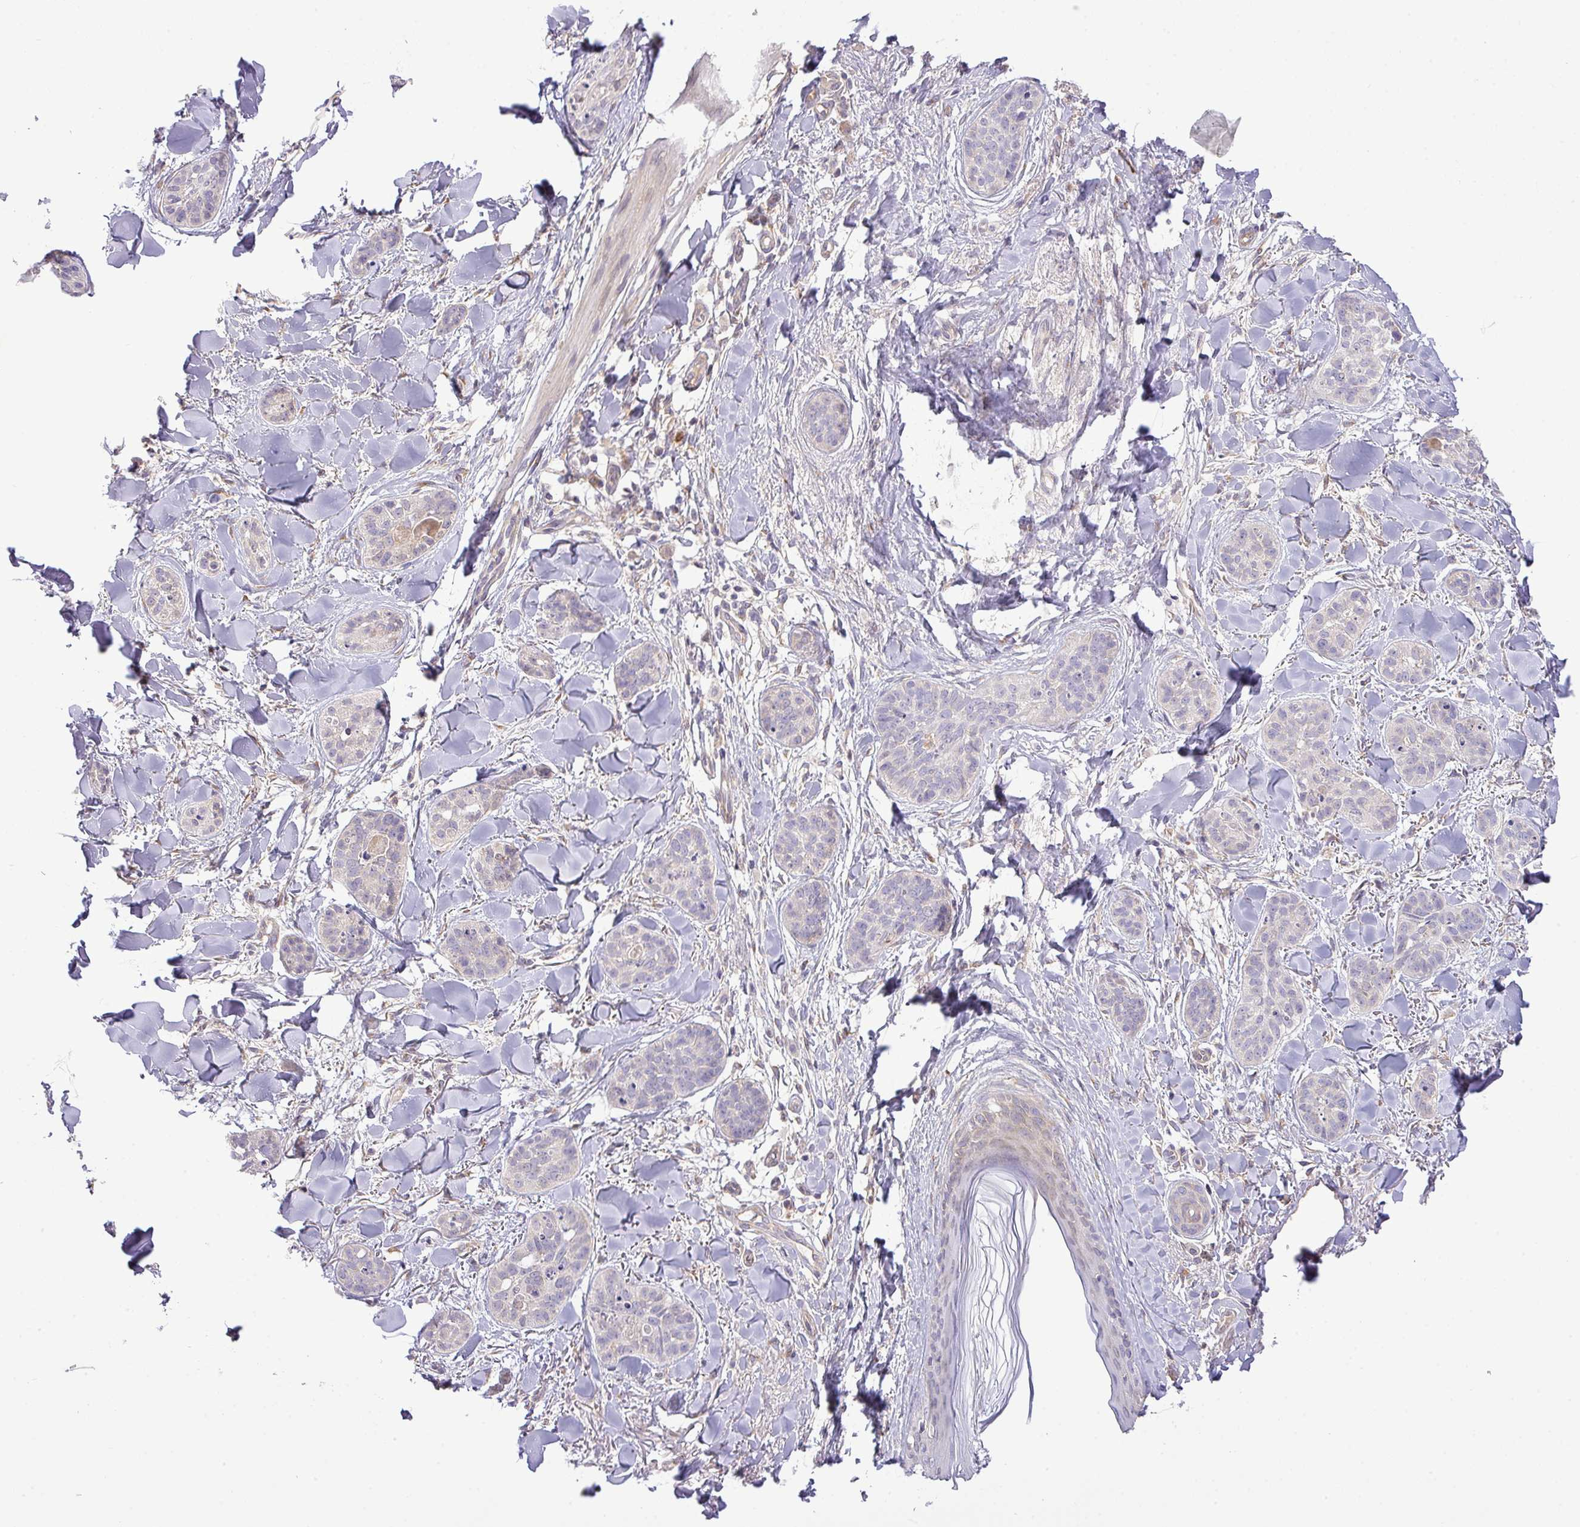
{"staining": {"intensity": "negative", "quantity": "none", "location": "none"}, "tissue": "skin cancer", "cell_type": "Tumor cells", "image_type": "cancer", "snomed": [{"axis": "morphology", "description": "Basal cell carcinoma"}, {"axis": "topography", "description": "Skin"}], "caption": "Immunohistochemical staining of skin cancer demonstrates no significant expression in tumor cells.", "gene": "FAM222B", "patient": {"sex": "male", "age": 52}}